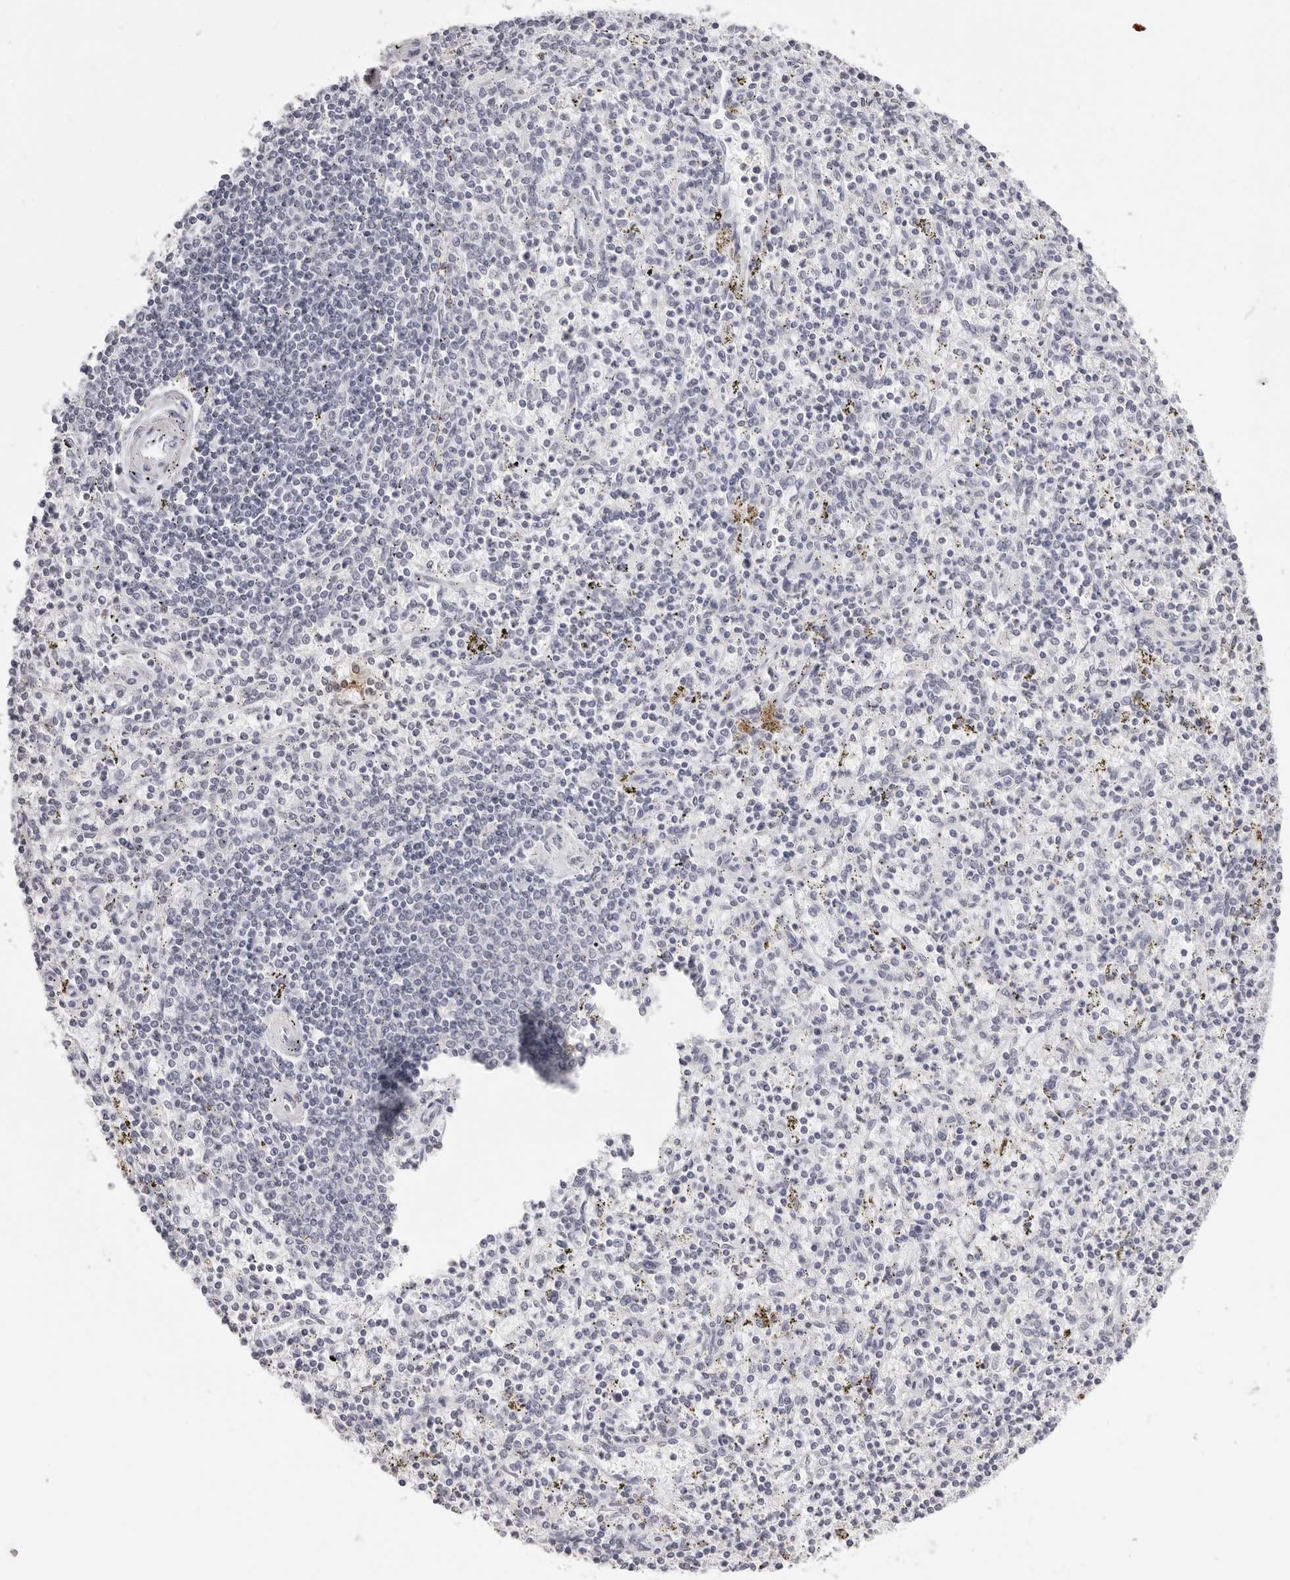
{"staining": {"intensity": "negative", "quantity": "none", "location": "none"}, "tissue": "spleen", "cell_type": "Cells in red pulp", "image_type": "normal", "snomed": [{"axis": "morphology", "description": "Normal tissue, NOS"}, {"axis": "topography", "description": "Spleen"}], "caption": "Protein analysis of normal spleen shows no significant staining in cells in red pulp.", "gene": "CST5", "patient": {"sex": "male", "age": 72}}